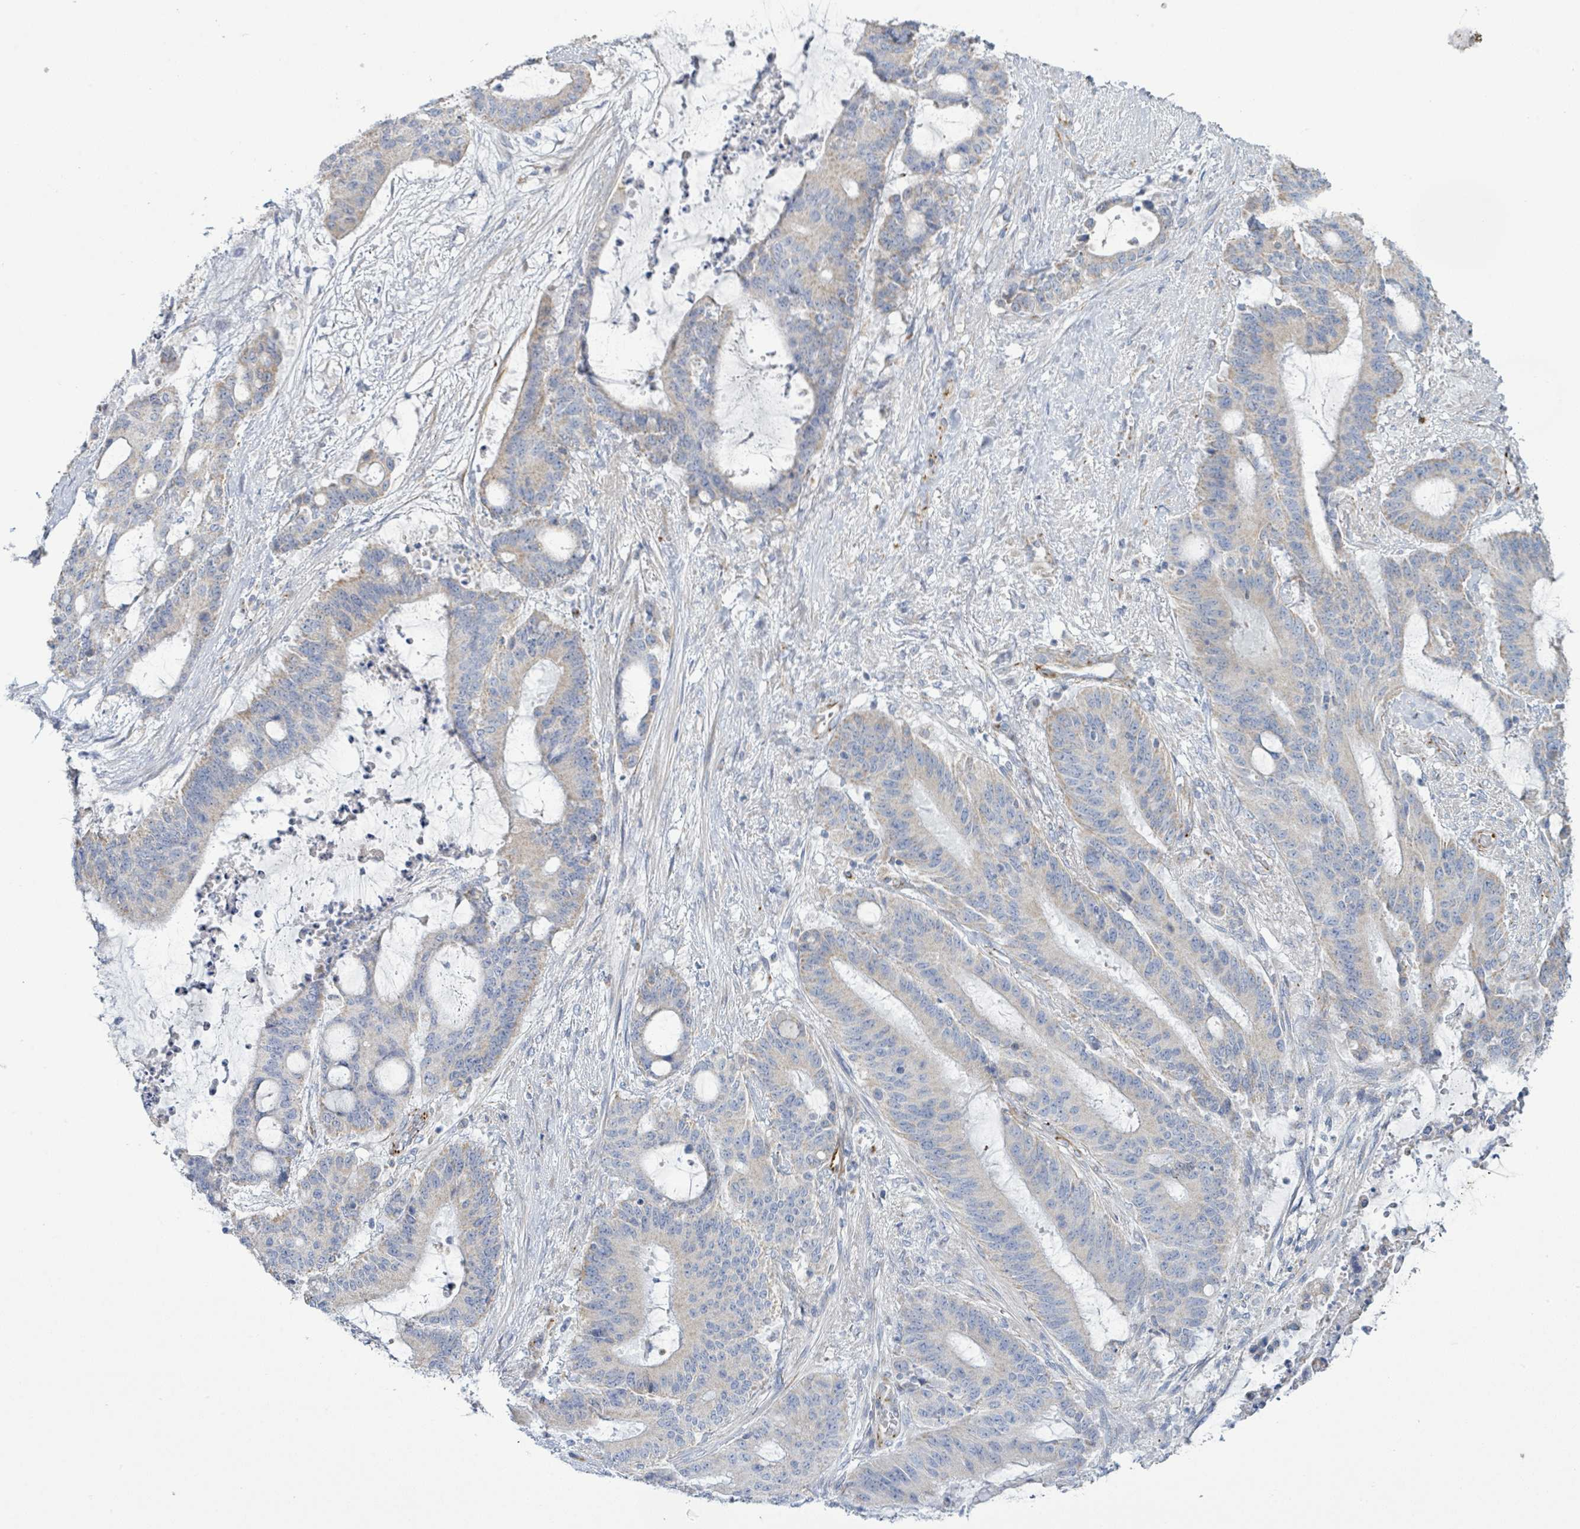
{"staining": {"intensity": "weak", "quantity": "25%-75%", "location": "cytoplasmic/membranous"}, "tissue": "liver cancer", "cell_type": "Tumor cells", "image_type": "cancer", "snomed": [{"axis": "morphology", "description": "Normal tissue, NOS"}, {"axis": "morphology", "description": "Cholangiocarcinoma"}, {"axis": "topography", "description": "Liver"}, {"axis": "topography", "description": "Peripheral nerve tissue"}], "caption": "Cholangiocarcinoma (liver) stained for a protein reveals weak cytoplasmic/membranous positivity in tumor cells. The protein is shown in brown color, while the nuclei are stained blue.", "gene": "ALG12", "patient": {"sex": "female", "age": 73}}